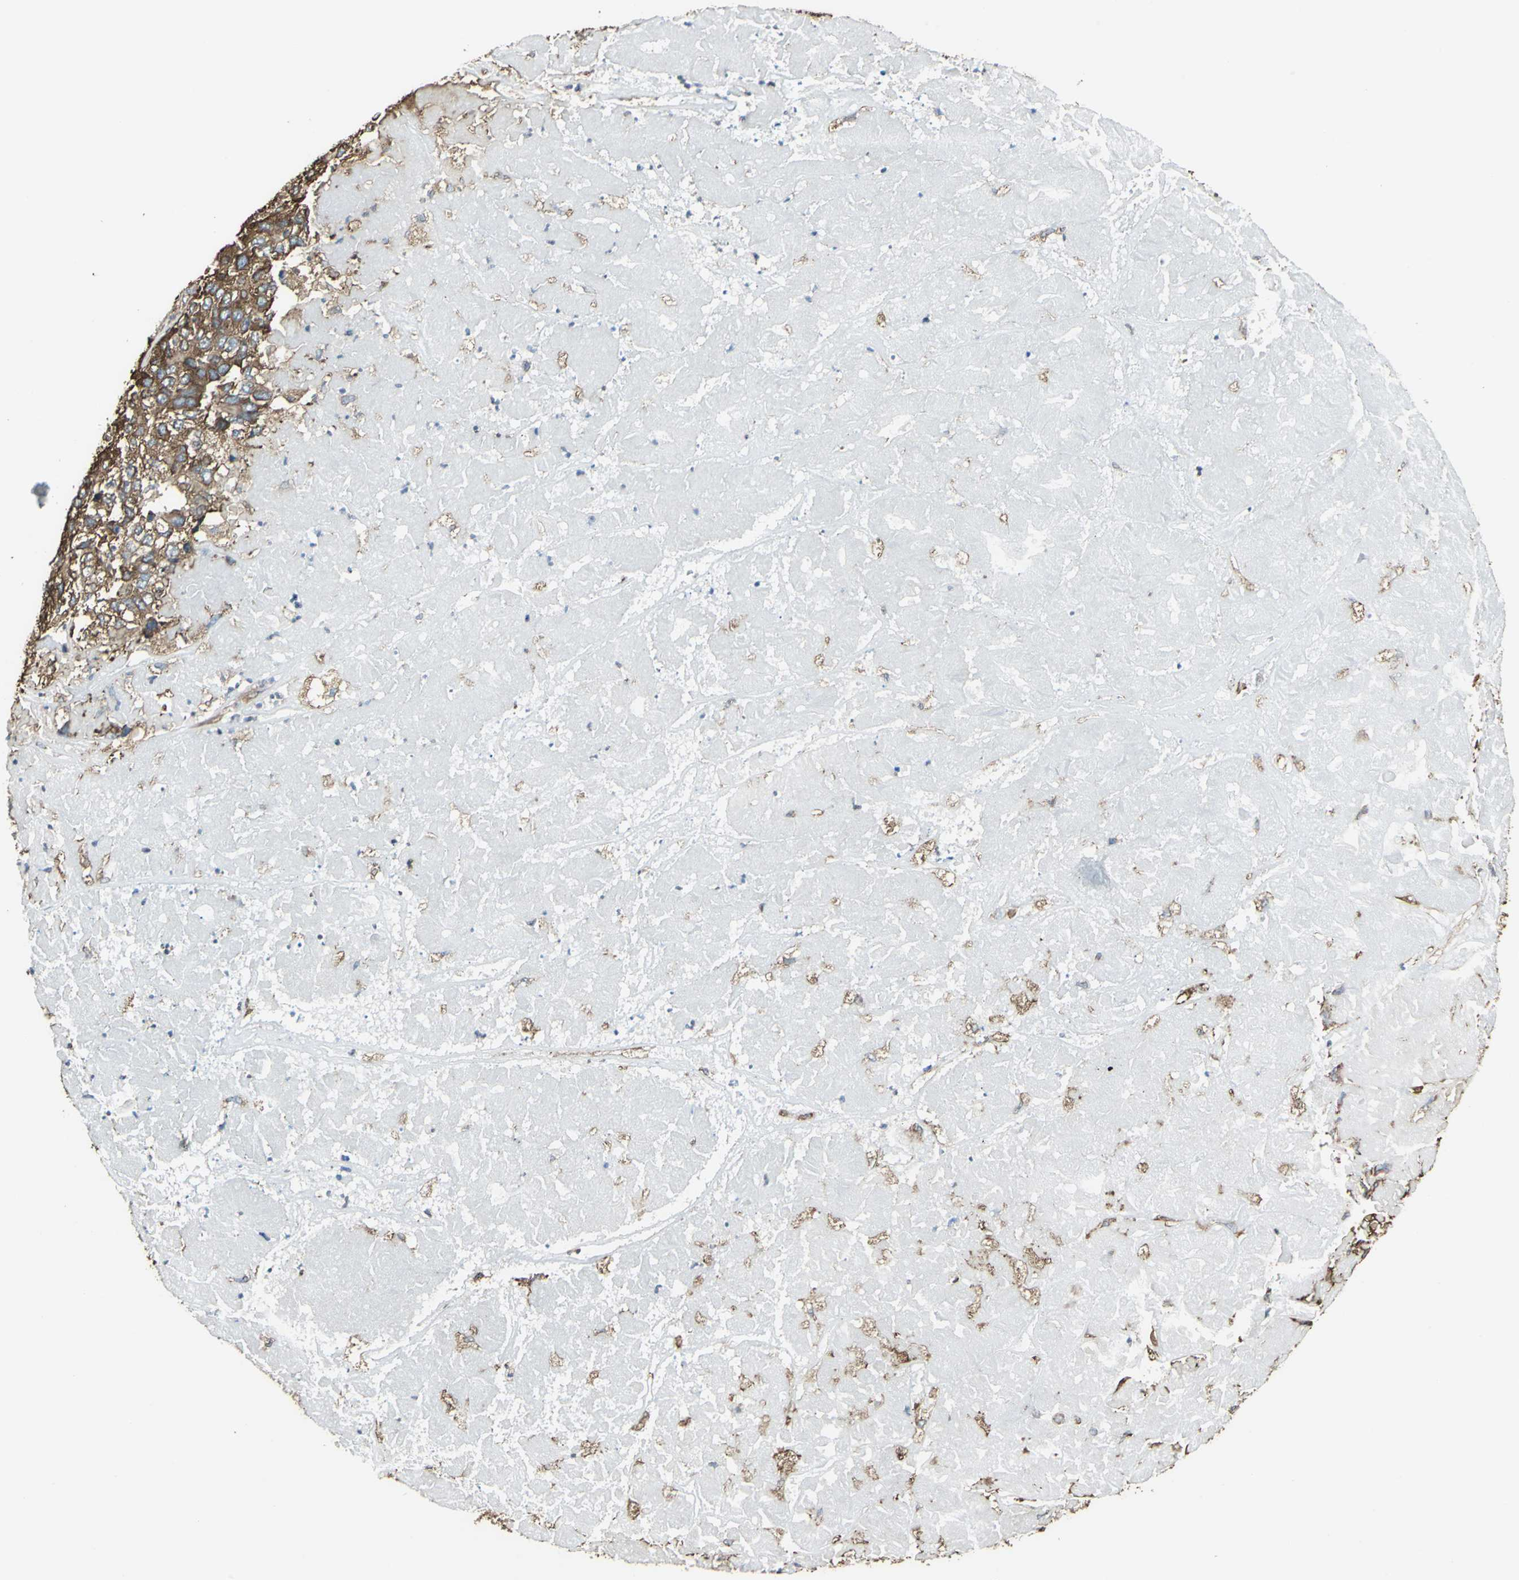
{"staining": {"intensity": "strong", "quantity": ">75%", "location": "cytoplasmic/membranous"}, "tissue": "pancreatic cancer", "cell_type": "Tumor cells", "image_type": "cancer", "snomed": [{"axis": "morphology", "description": "Adenocarcinoma, NOS"}, {"axis": "topography", "description": "Pancreas"}], "caption": "Immunohistochemistry micrograph of adenocarcinoma (pancreatic) stained for a protein (brown), which displays high levels of strong cytoplasmic/membranous staining in about >75% of tumor cells.", "gene": "GPANK1", "patient": {"sex": "male", "age": 50}}